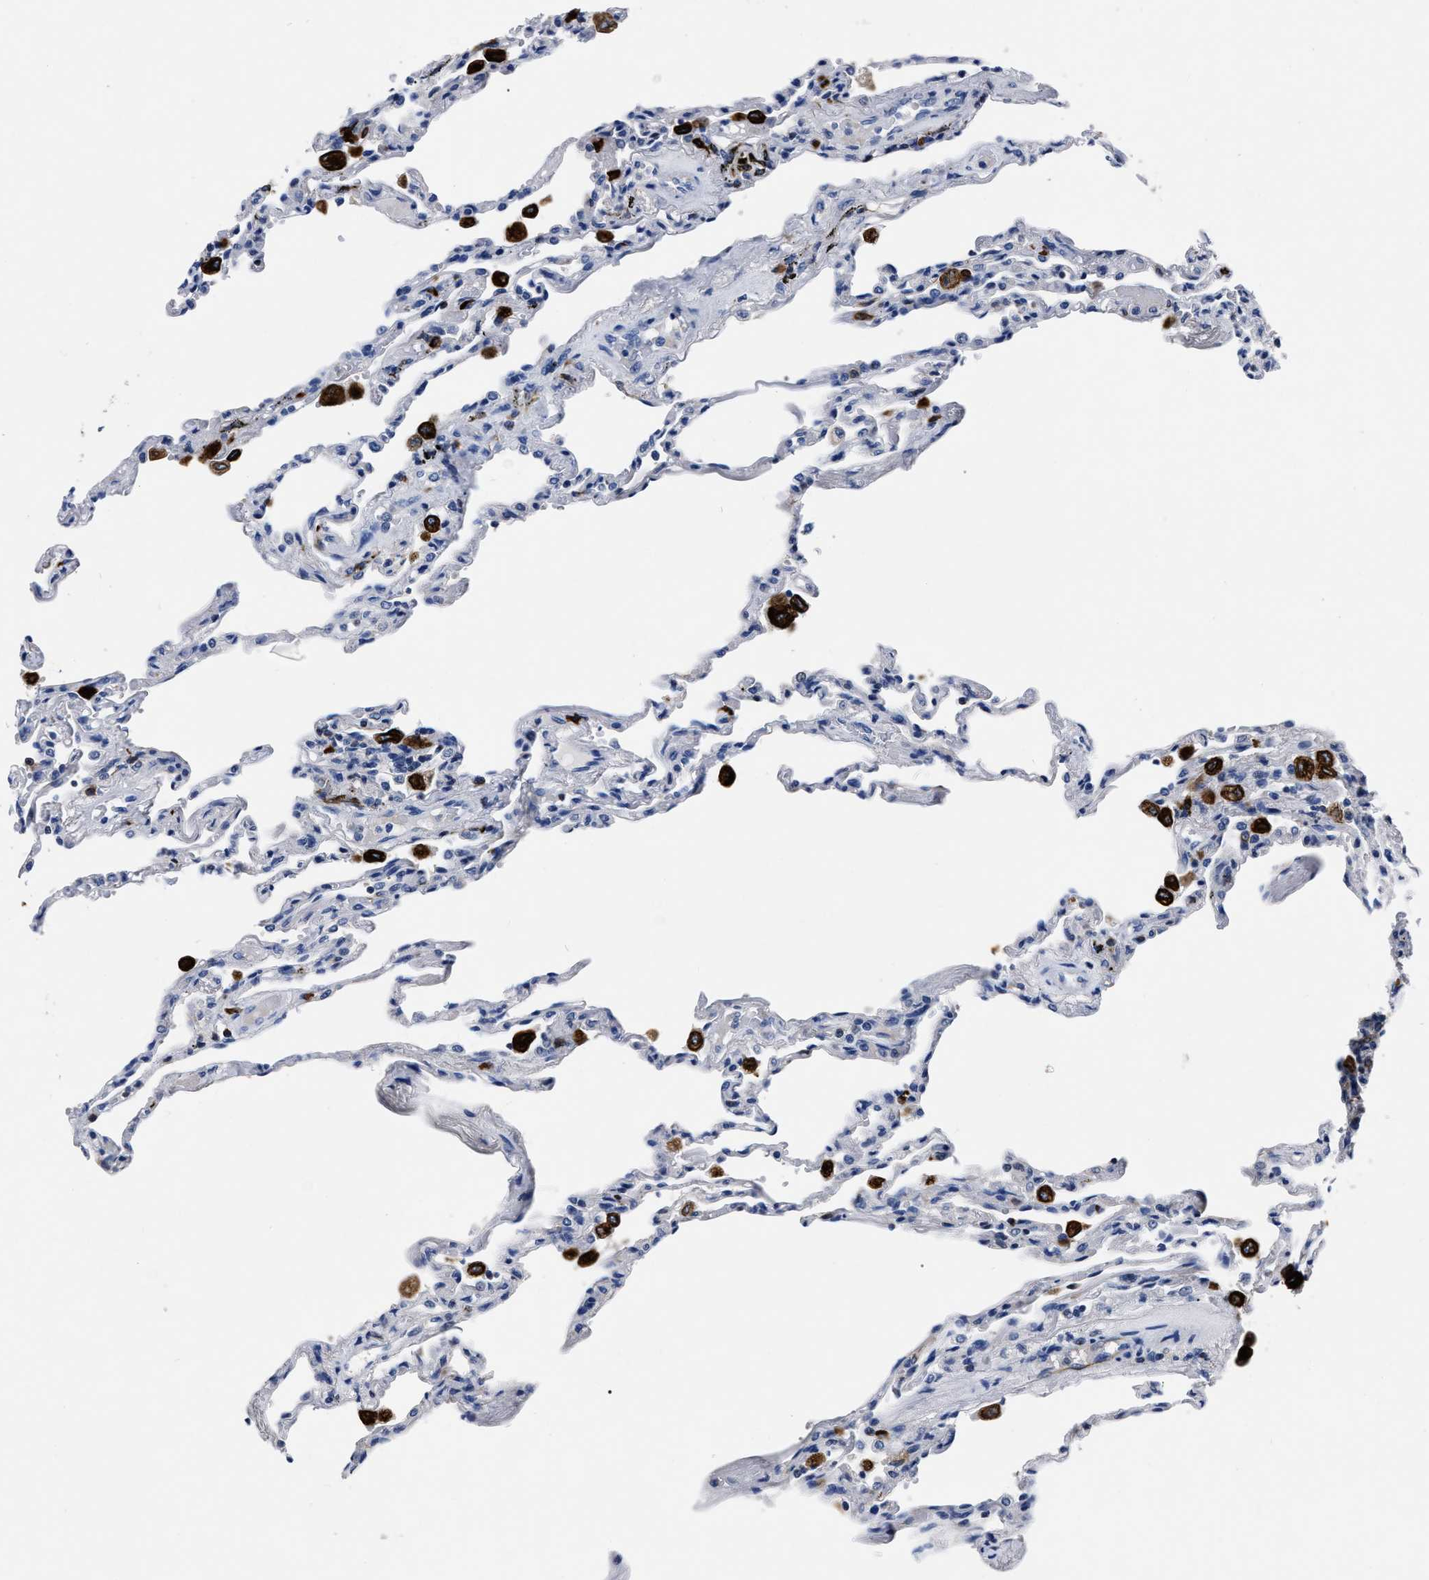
{"staining": {"intensity": "negative", "quantity": "none", "location": "none"}, "tissue": "lung", "cell_type": "Alveolar cells", "image_type": "normal", "snomed": [{"axis": "morphology", "description": "Normal tissue, NOS"}, {"axis": "topography", "description": "Lung"}], "caption": "Immunohistochemical staining of unremarkable human lung demonstrates no significant expression in alveolar cells.", "gene": "OR10G3", "patient": {"sex": "male", "age": 59}}